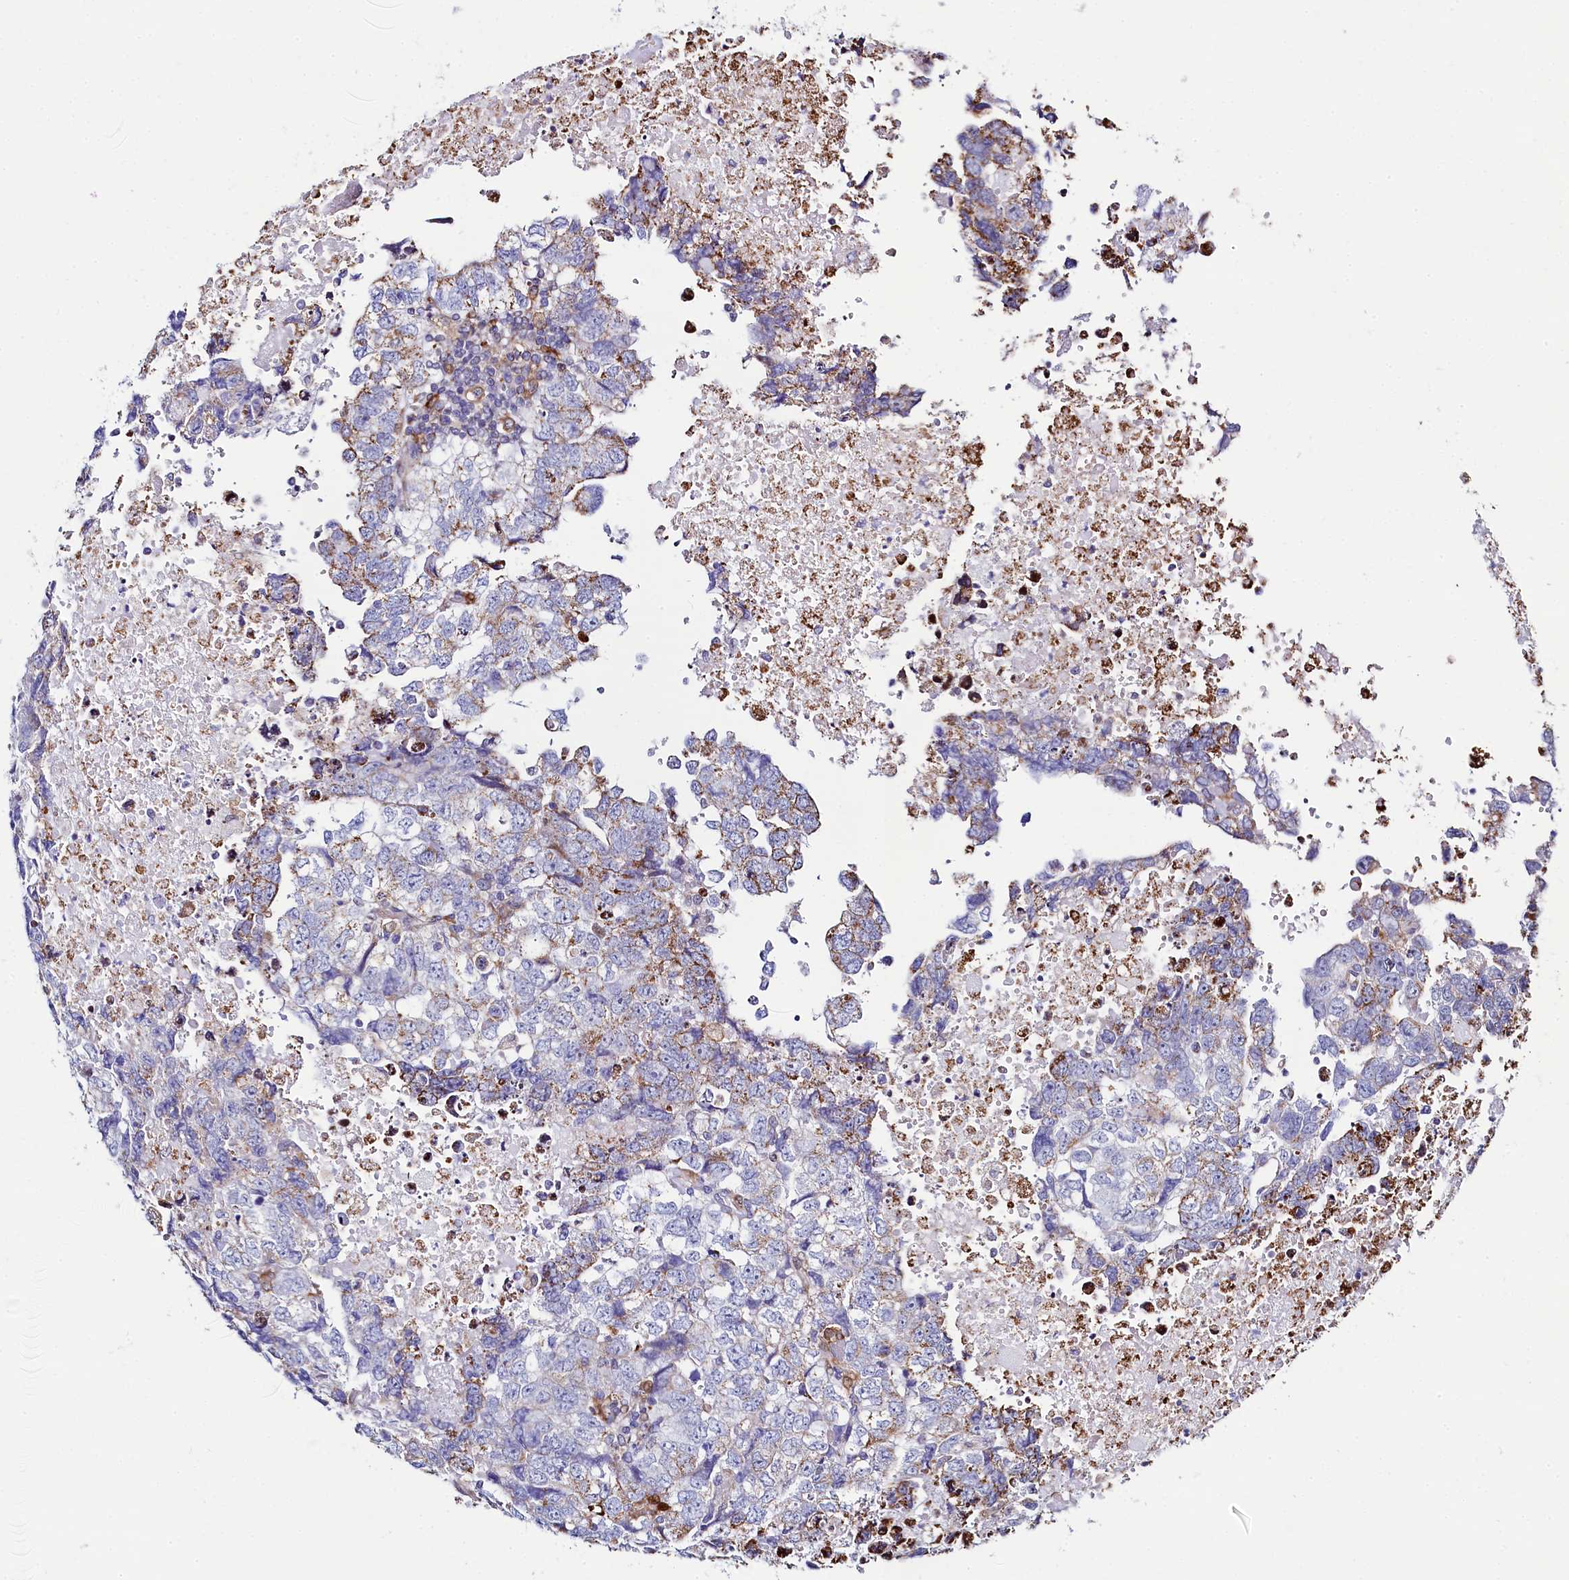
{"staining": {"intensity": "moderate", "quantity": "<25%", "location": "cytoplasmic/membranous"}, "tissue": "testis cancer", "cell_type": "Tumor cells", "image_type": "cancer", "snomed": [{"axis": "morphology", "description": "Carcinoma, Embryonal, NOS"}, {"axis": "topography", "description": "Testis"}], "caption": "Immunohistochemical staining of human testis cancer (embryonal carcinoma) exhibits moderate cytoplasmic/membranous protein positivity in about <25% of tumor cells. (brown staining indicates protein expression, while blue staining denotes nuclei).", "gene": "HDGFL3", "patient": {"sex": "male", "age": 37}}